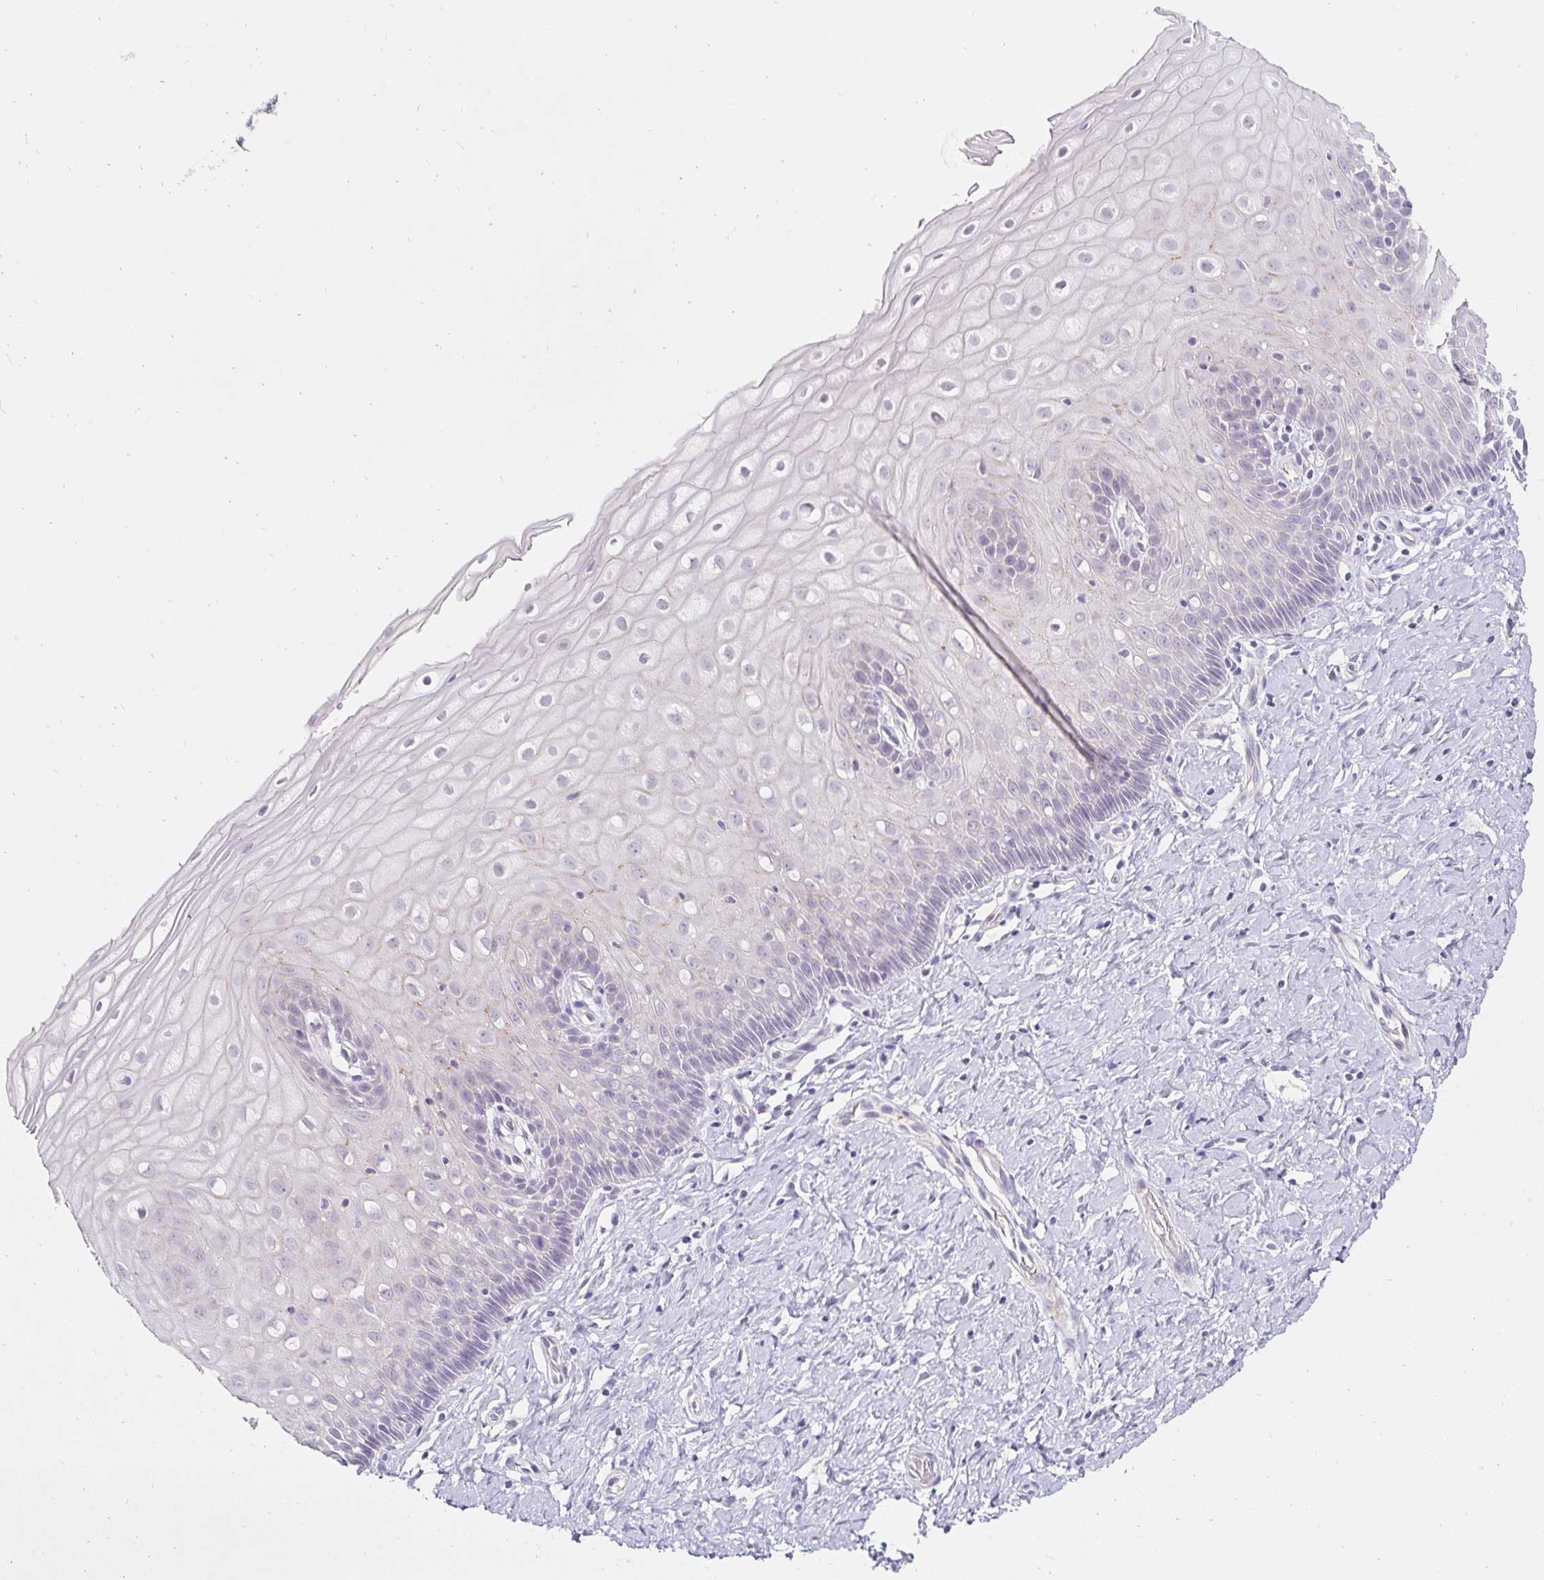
{"staining": {"intensity": "negative", "quantity": "none", "location": "none"}, "tissue": "cervix", "cell_type": "Glandular cells", "image_type": "normal", "snomed": [{"axis": "morphology", "description": "Normal tissue, NOS"}, {"axis": "topography", "description": "Cervix"}], "caption": "IHC histopathology image of unremarkable cervix: human cervix stained with DAB (3,3'-diaminobenzidine) reveals no significant protein positivity in glandular cells. (DAB (3,3'-diaminobenzidine) IHC visualized using brightfield microscopy, high magnification).", "gene": "PDX1", "patient": {"sex": "female", "age": 37}}